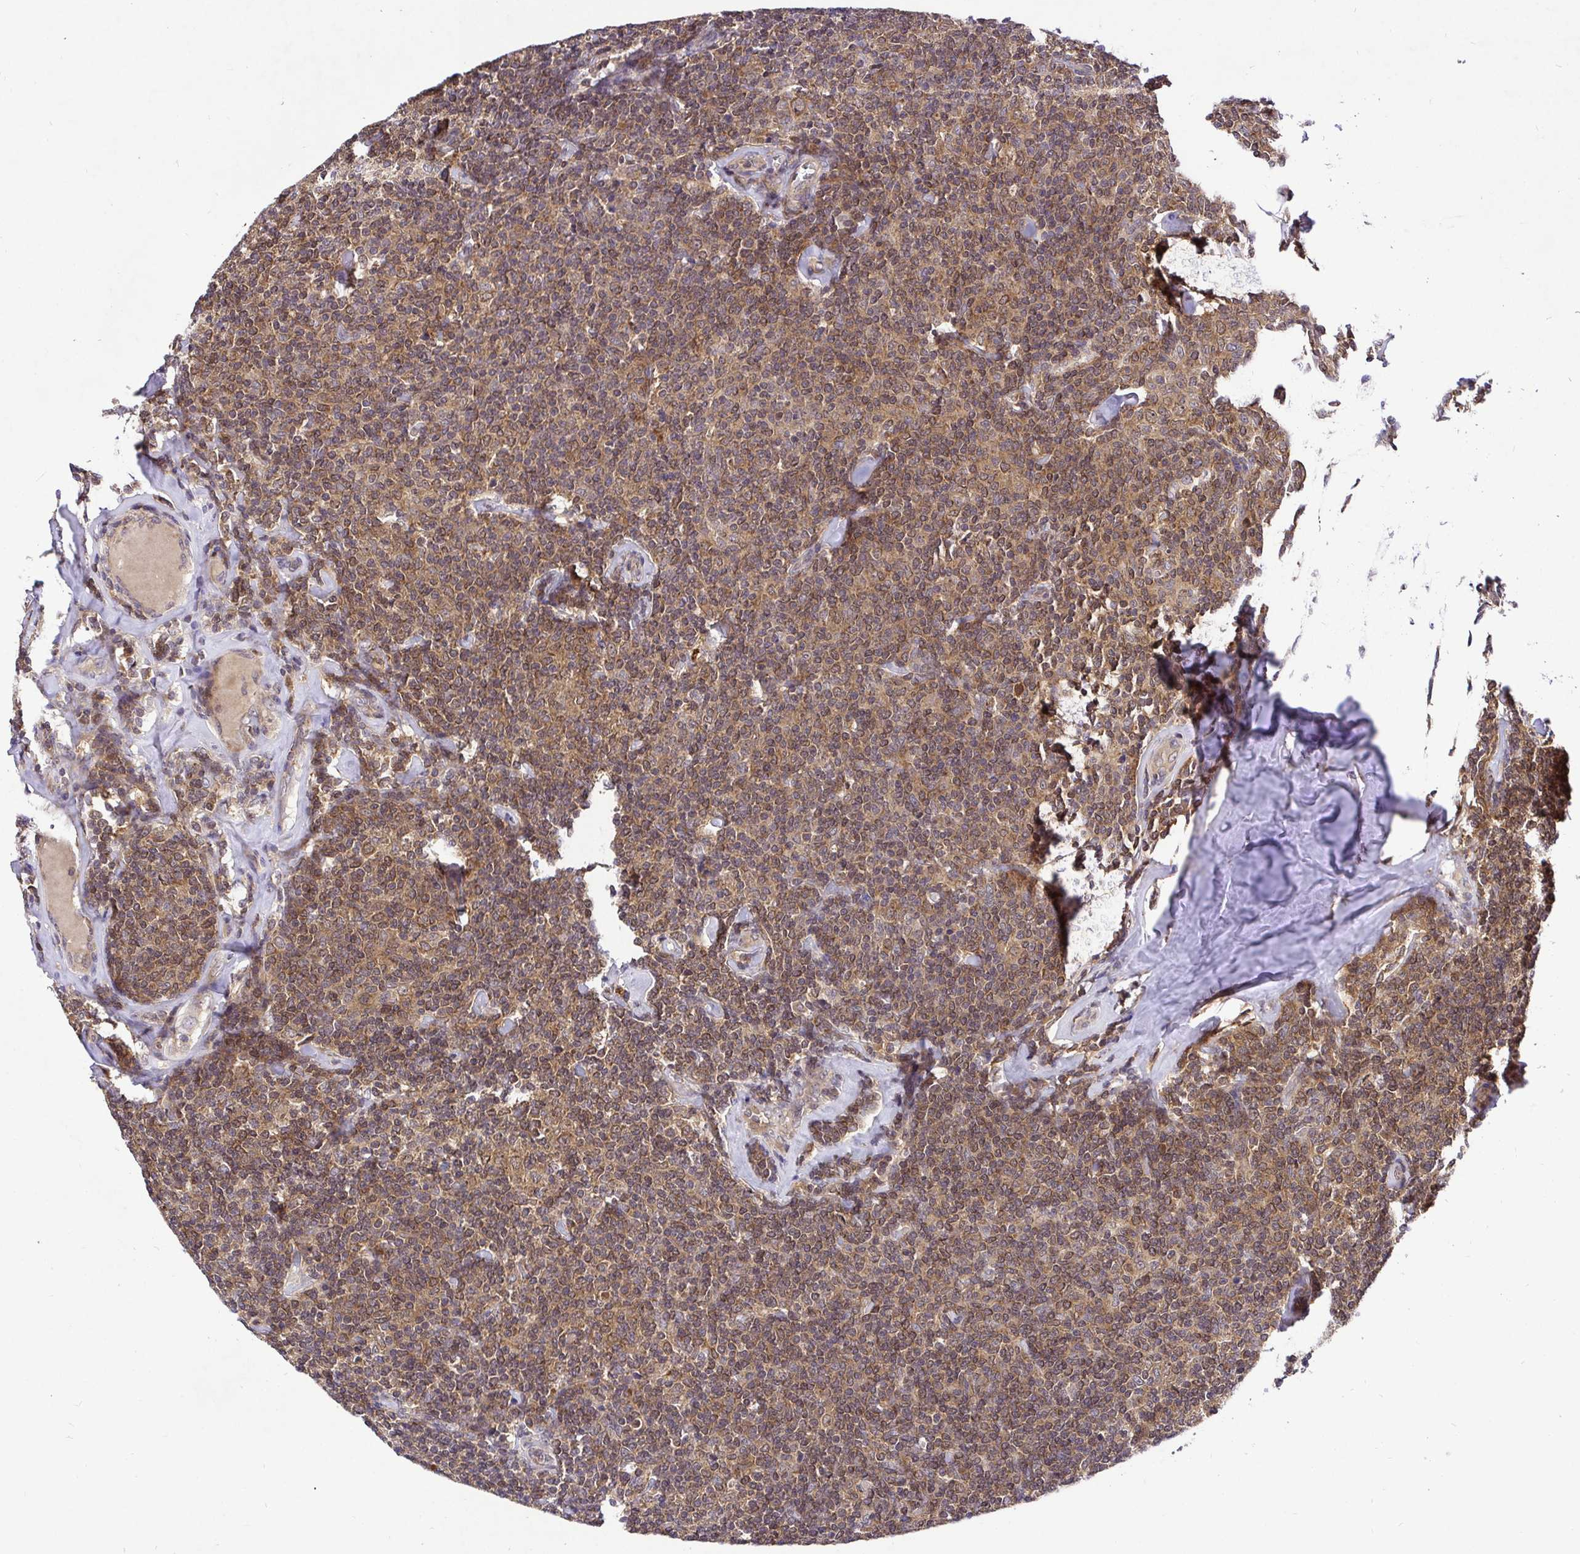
{"staining": {"intensity": "moderate", "quantity": ">75%", "location": "cytoplasmic/membranous,nuclear"}, "tissue": "lymphoma", "cell_type": "Tumor cells", "image_type": "cancer", "snomed": [{"axis": "morphology", "description": "Malignant lymphoma, non-Hodgkin's type, Low grade"}, {"axis": "topography", "description": "Lymph node"}], "caption": "Immunohistochemistry of human lymphoma exhibits medium levels of moderate cytoplasmic/membranous and nuclear expression in approximately >75% of tumor cells. The staining is performed using DAB (3,3'-diaminobenzidine) brown chromogen to label protein expression. The nuclei are counter-stained blue using hematoxylin.", "gene": "UBE2M", "patient": {"sex": "female", "age": 56}}